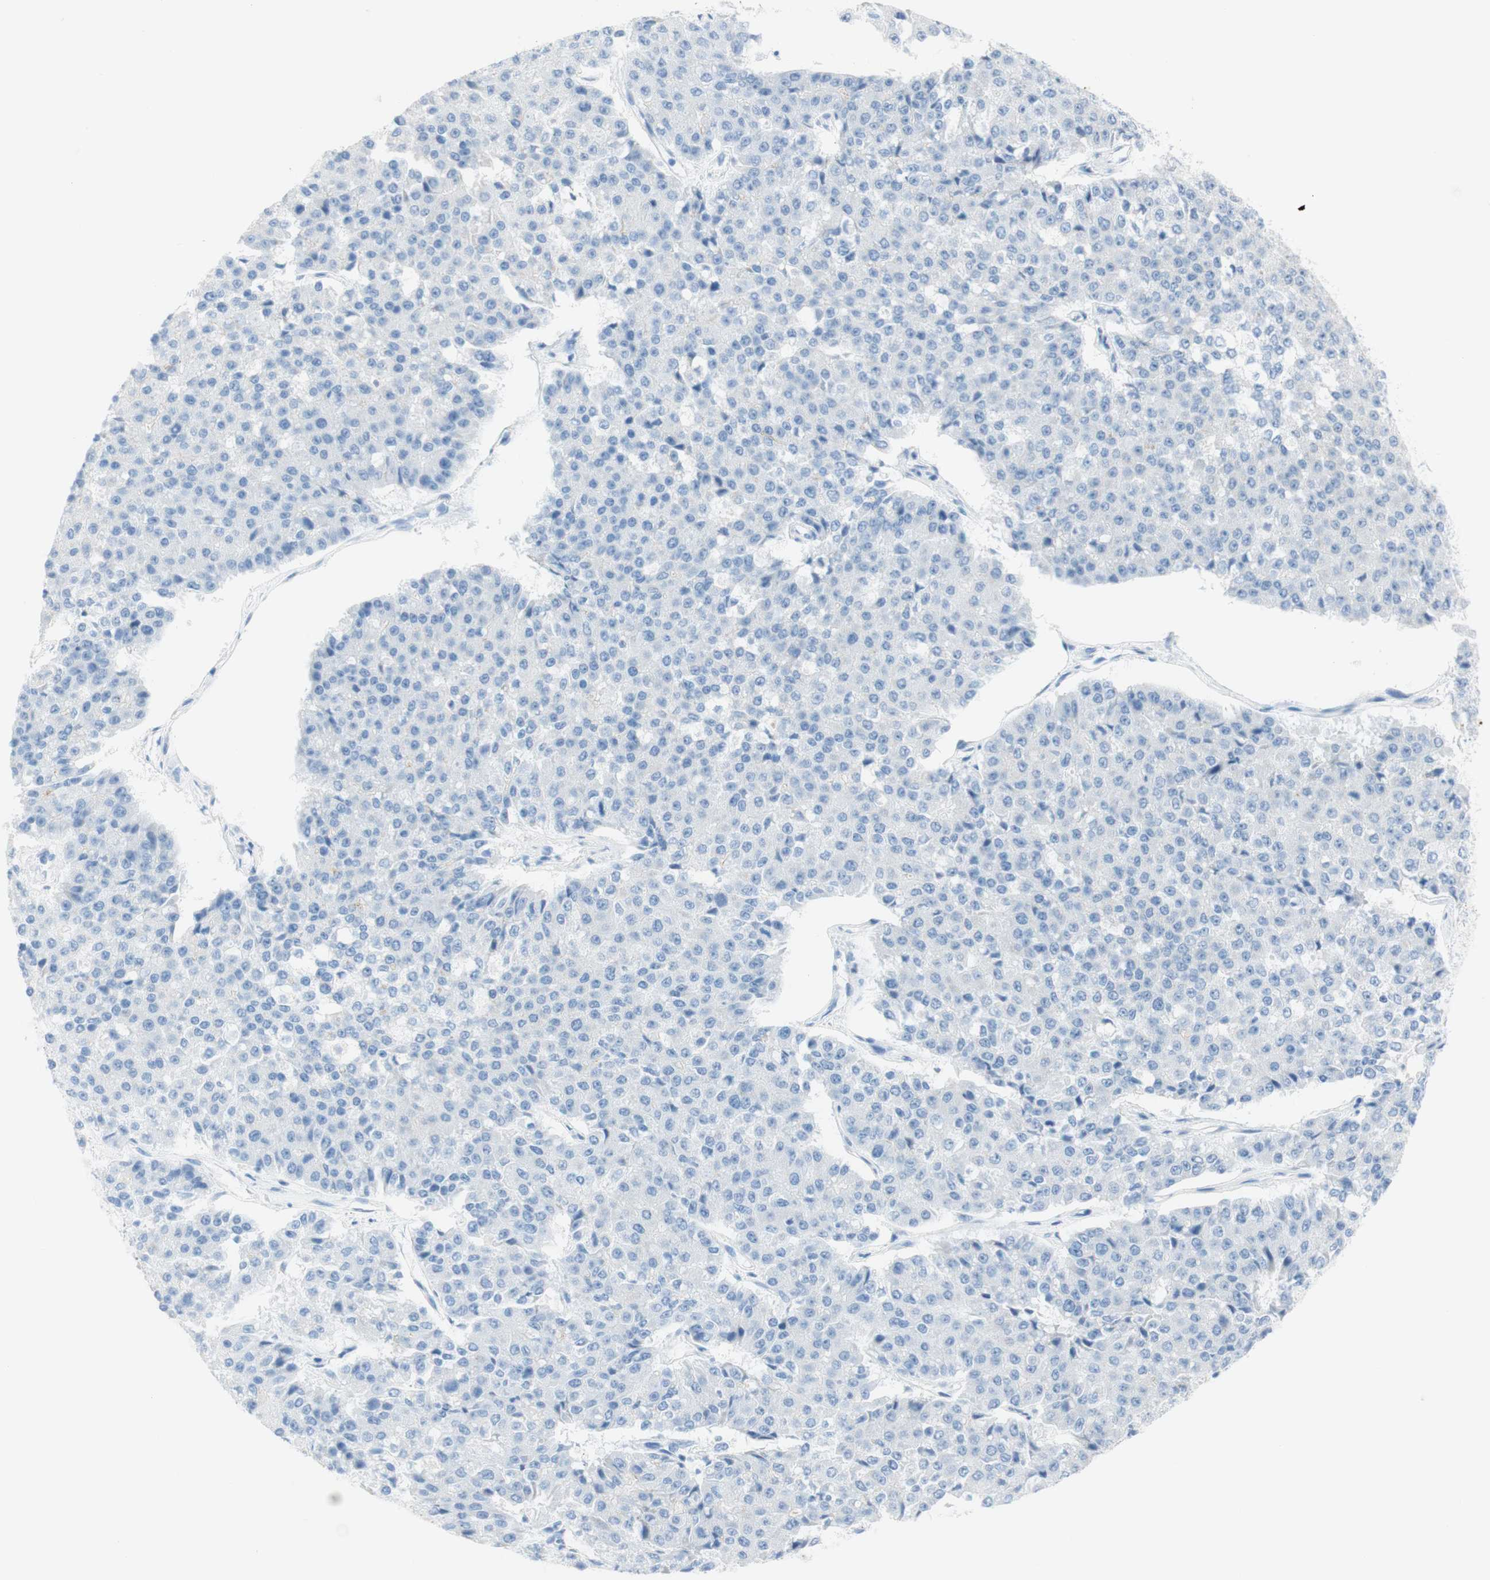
{"staining": {"intensity": "negative", "quantity": "none", "location": "none"}, "tissue": "pancreatic cancer", "cell_type": "Tumor cells", "image_type": "cancer", "snomed": [{"axis": "morphology", "description": "Adenocarcinoma, NOS"}, {"axis": "topography", "description": "Pancreas"}], "caption": "A high-resolution histopathology image shows immunohistochemistry (IHC) staining of pancreatic cancer (adenocarcinoma), which shows no significant staining in tumor cells.", "gene": "CEACAM1", "patient": {"sex": "male", "age": 50}}